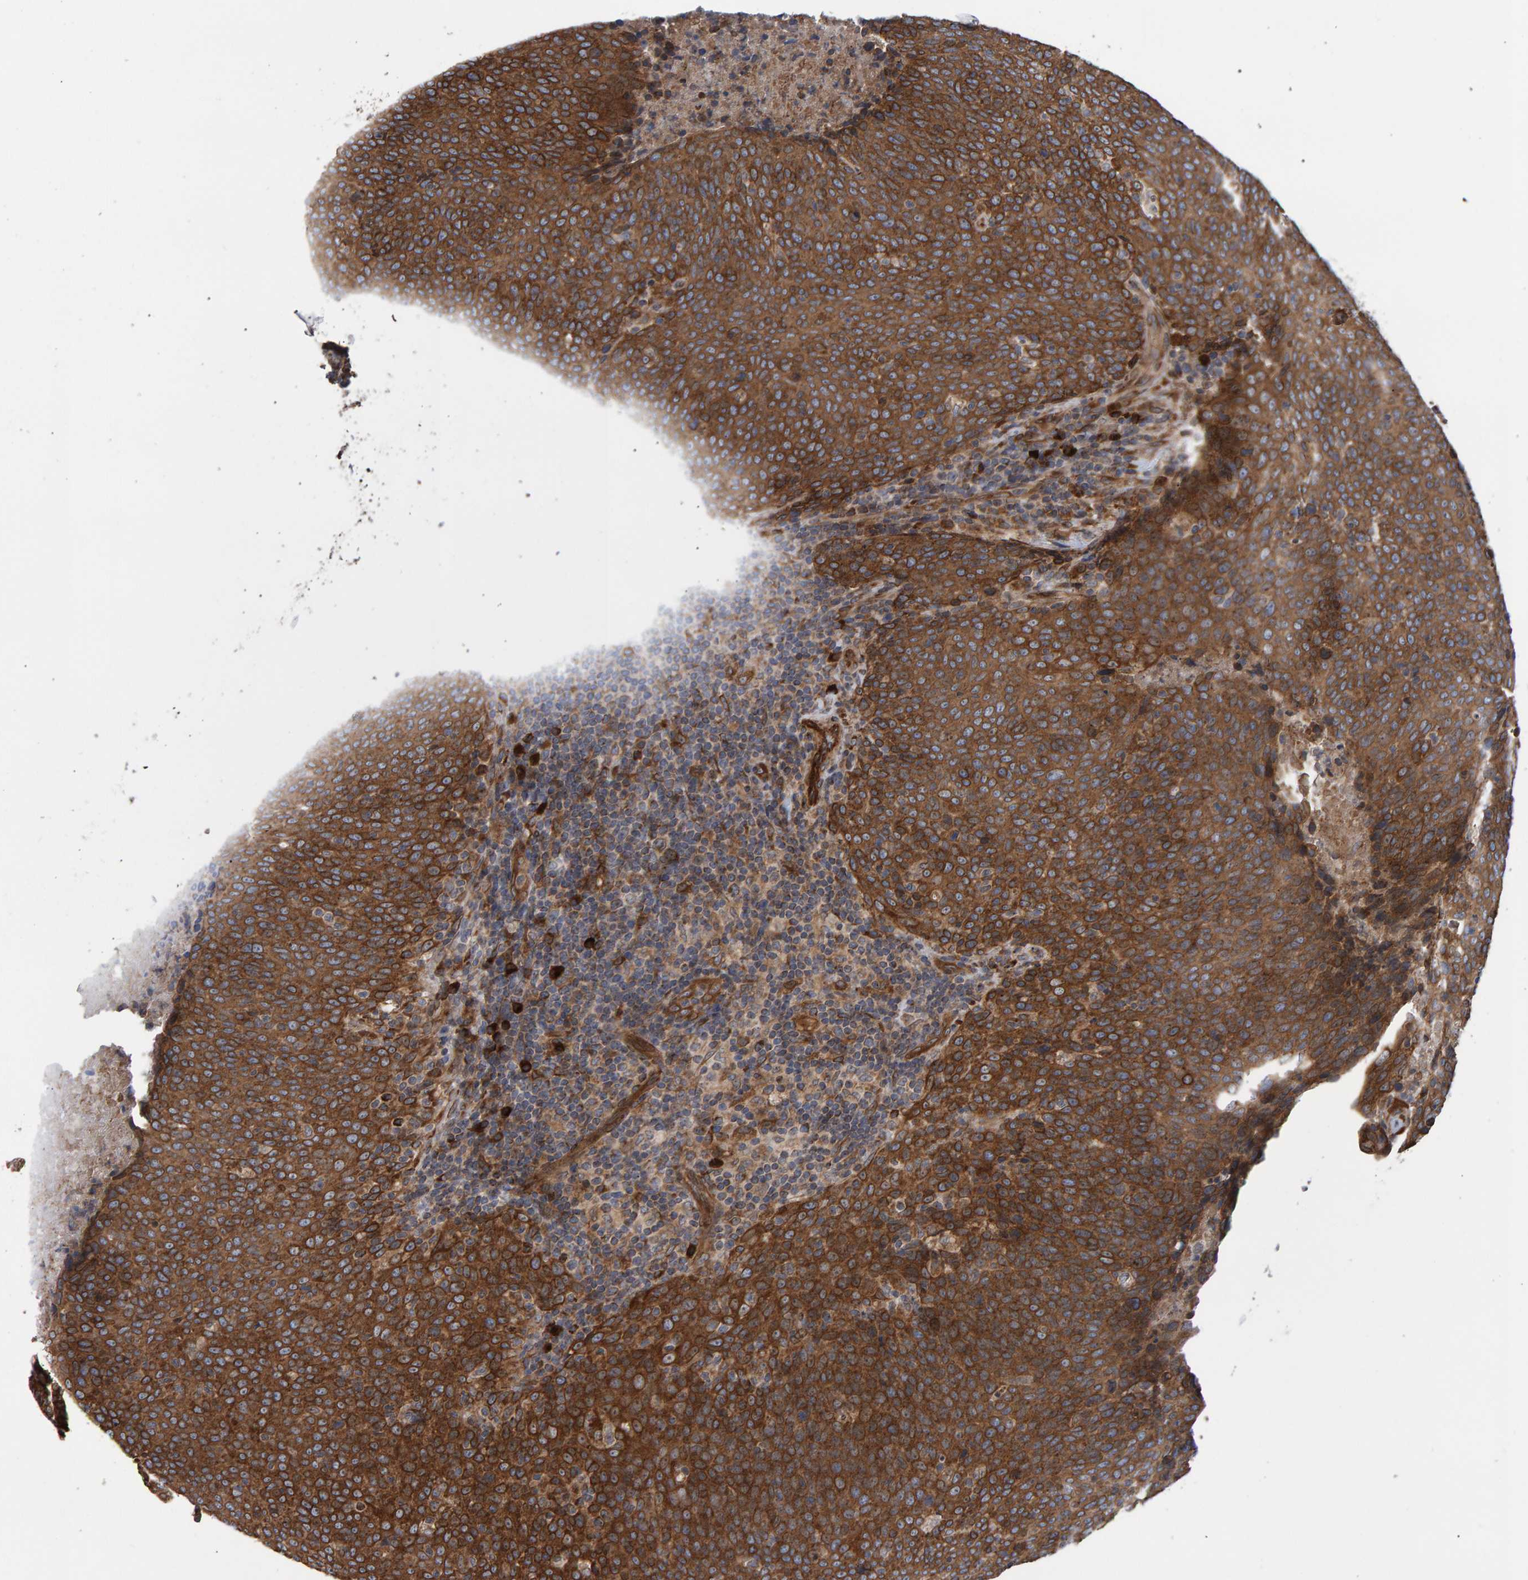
{"staining": {"intensity": "strong", "quantity": ">75%", "location": "cytoplasmic/membranous"}, "tissue": "head and neck cancer", "cell_type": "Tumor cells", "image_type": "cancer", "snomed": [{"axis": "morphology", "description": "Squamous cell carcinoma, NOS"}, {"axis": "morphology", "description": "Squamous cell carcinoma, metastatic, NOS"}, {"axis": "topography", "description": "Lymph node"}, {"axis": "topography", "description": "Head-Neck"}], "caption": "A brown stain highlights strong cytoplasmic/membranous staining of a protein in human head and neck cancer tumor cells. The protein of interest is stained brown, and the nuclei are stained in blue (DAB IHC with brightfield microscopy, high magnification).", "gene": "FAM117A", "patient": {"sex": "male", "age": 62}}